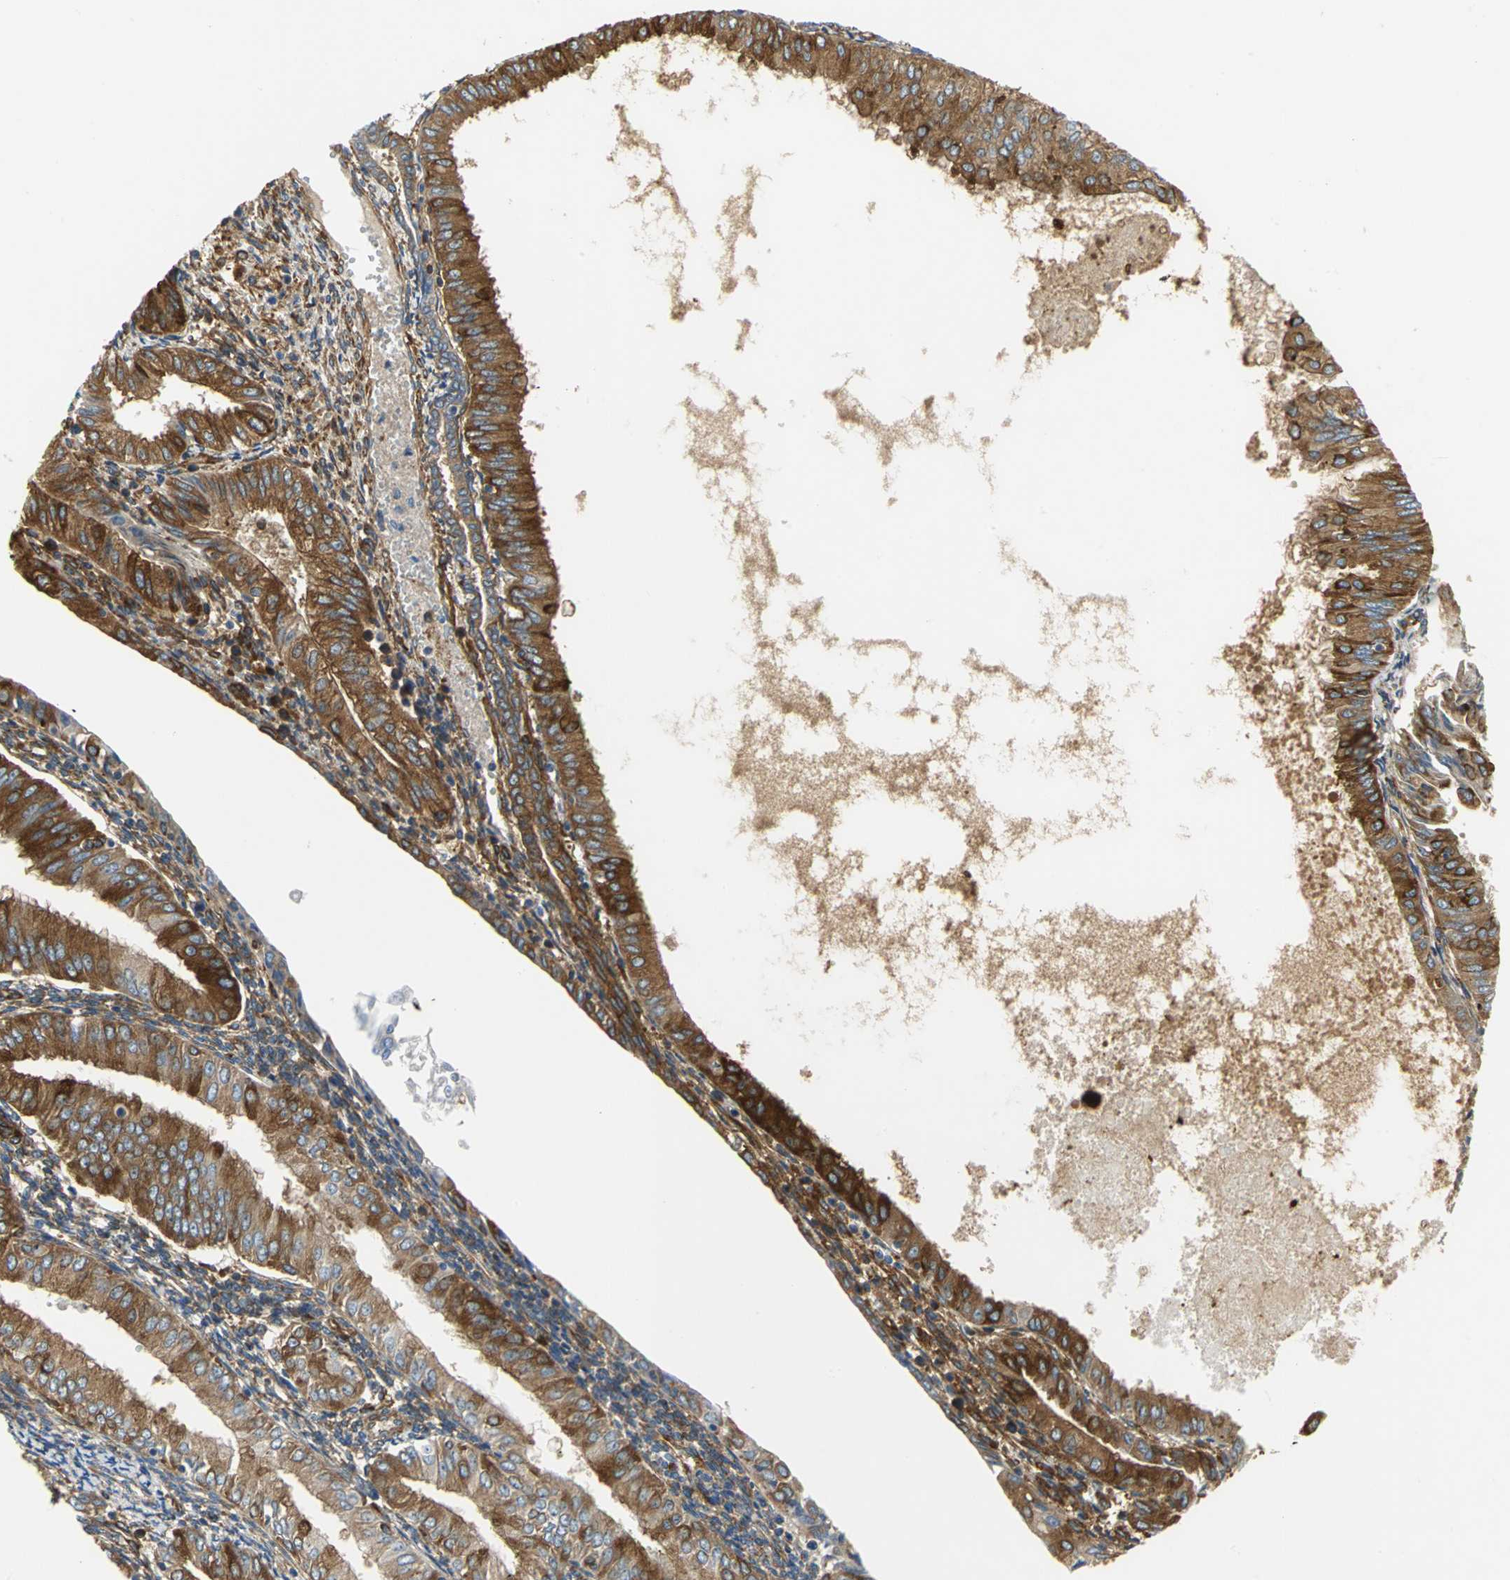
{"staining": {"intensity": "moderate", "quantity": ">75%", "location": "cytoplasmic/membranous"}, "tissue": "endometrial cancer", "cell_type": "Tumor cells", "image_type": "cancer", "snomed": [{"axis": "morphology", "description": "Adenocarcinoma, NOS"}, {"axis": "topography", "description": "Endometrium"}], "caption": "Immunohistochemistry of human endometrial cancer reveals medium levels of moderate cytoplasmic/membranous staining in about >75% of tumor cells.", "gene": "YBX1", "patient": {"sex": "female", "age": 53}}